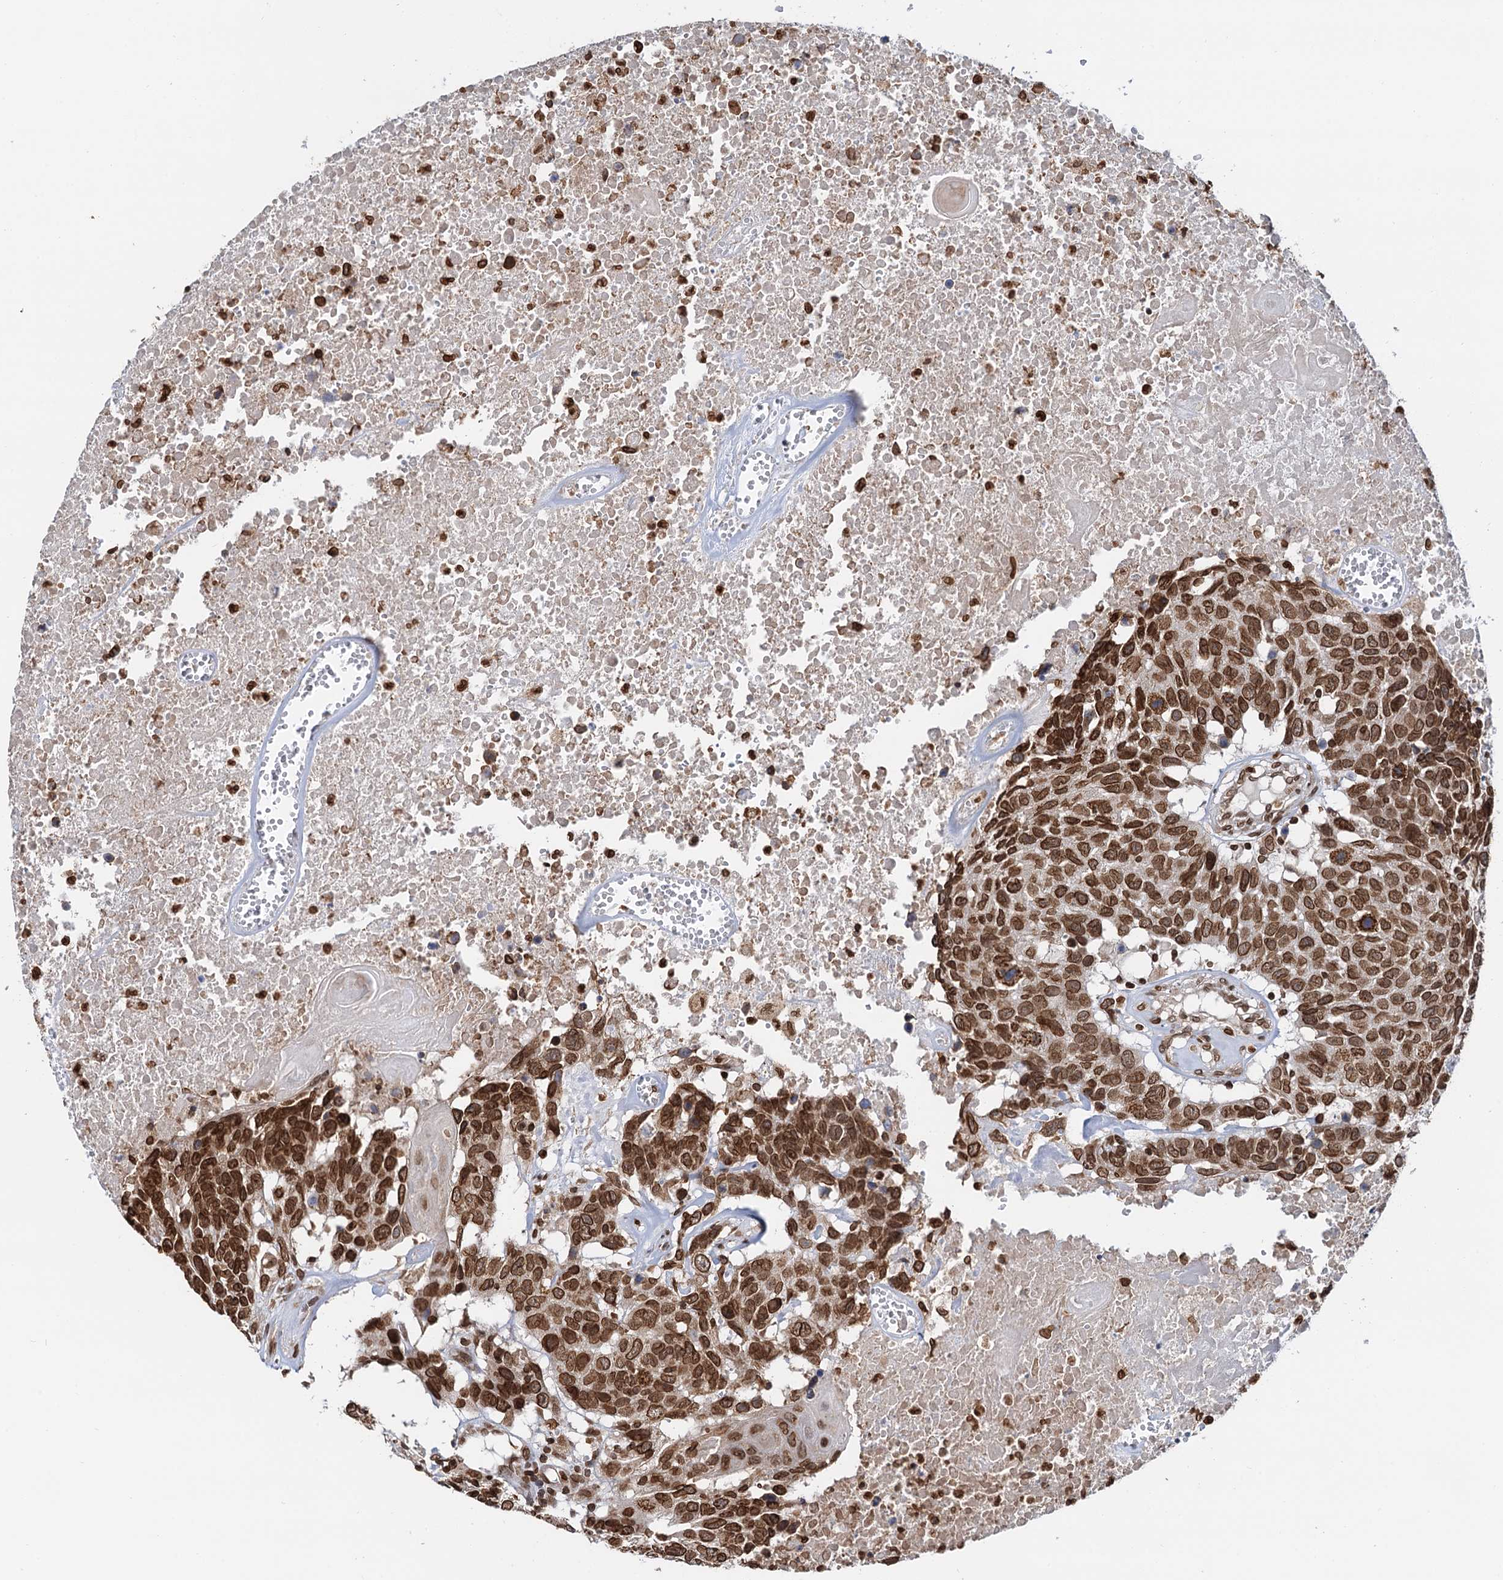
{"staining": {"intensity": "strong", "quantity": ">75%", "location": "nuclear"}, "tissue": "head and neck cancer", "cell_type": "Tumor cells", "image_type": "cancer", "snomed": [{"axis": "morphology", "description": "Squamous cell carcinoma, NOS"}, {"axis": "topography", "description": "Head-Neck"}], "caption": "A high-resolution micrograph shows IHC staining of head and neck squamous cell carcinoma, which reveals strong nuclear expression in about >75% of tumor cells. The staining was performed using DAB, with brown indicating positive protein expression. Nuclei are stained blue with hematoxylin.", "gene": "ZC3H13", "patient": {"sex": "male", "age": 66}}